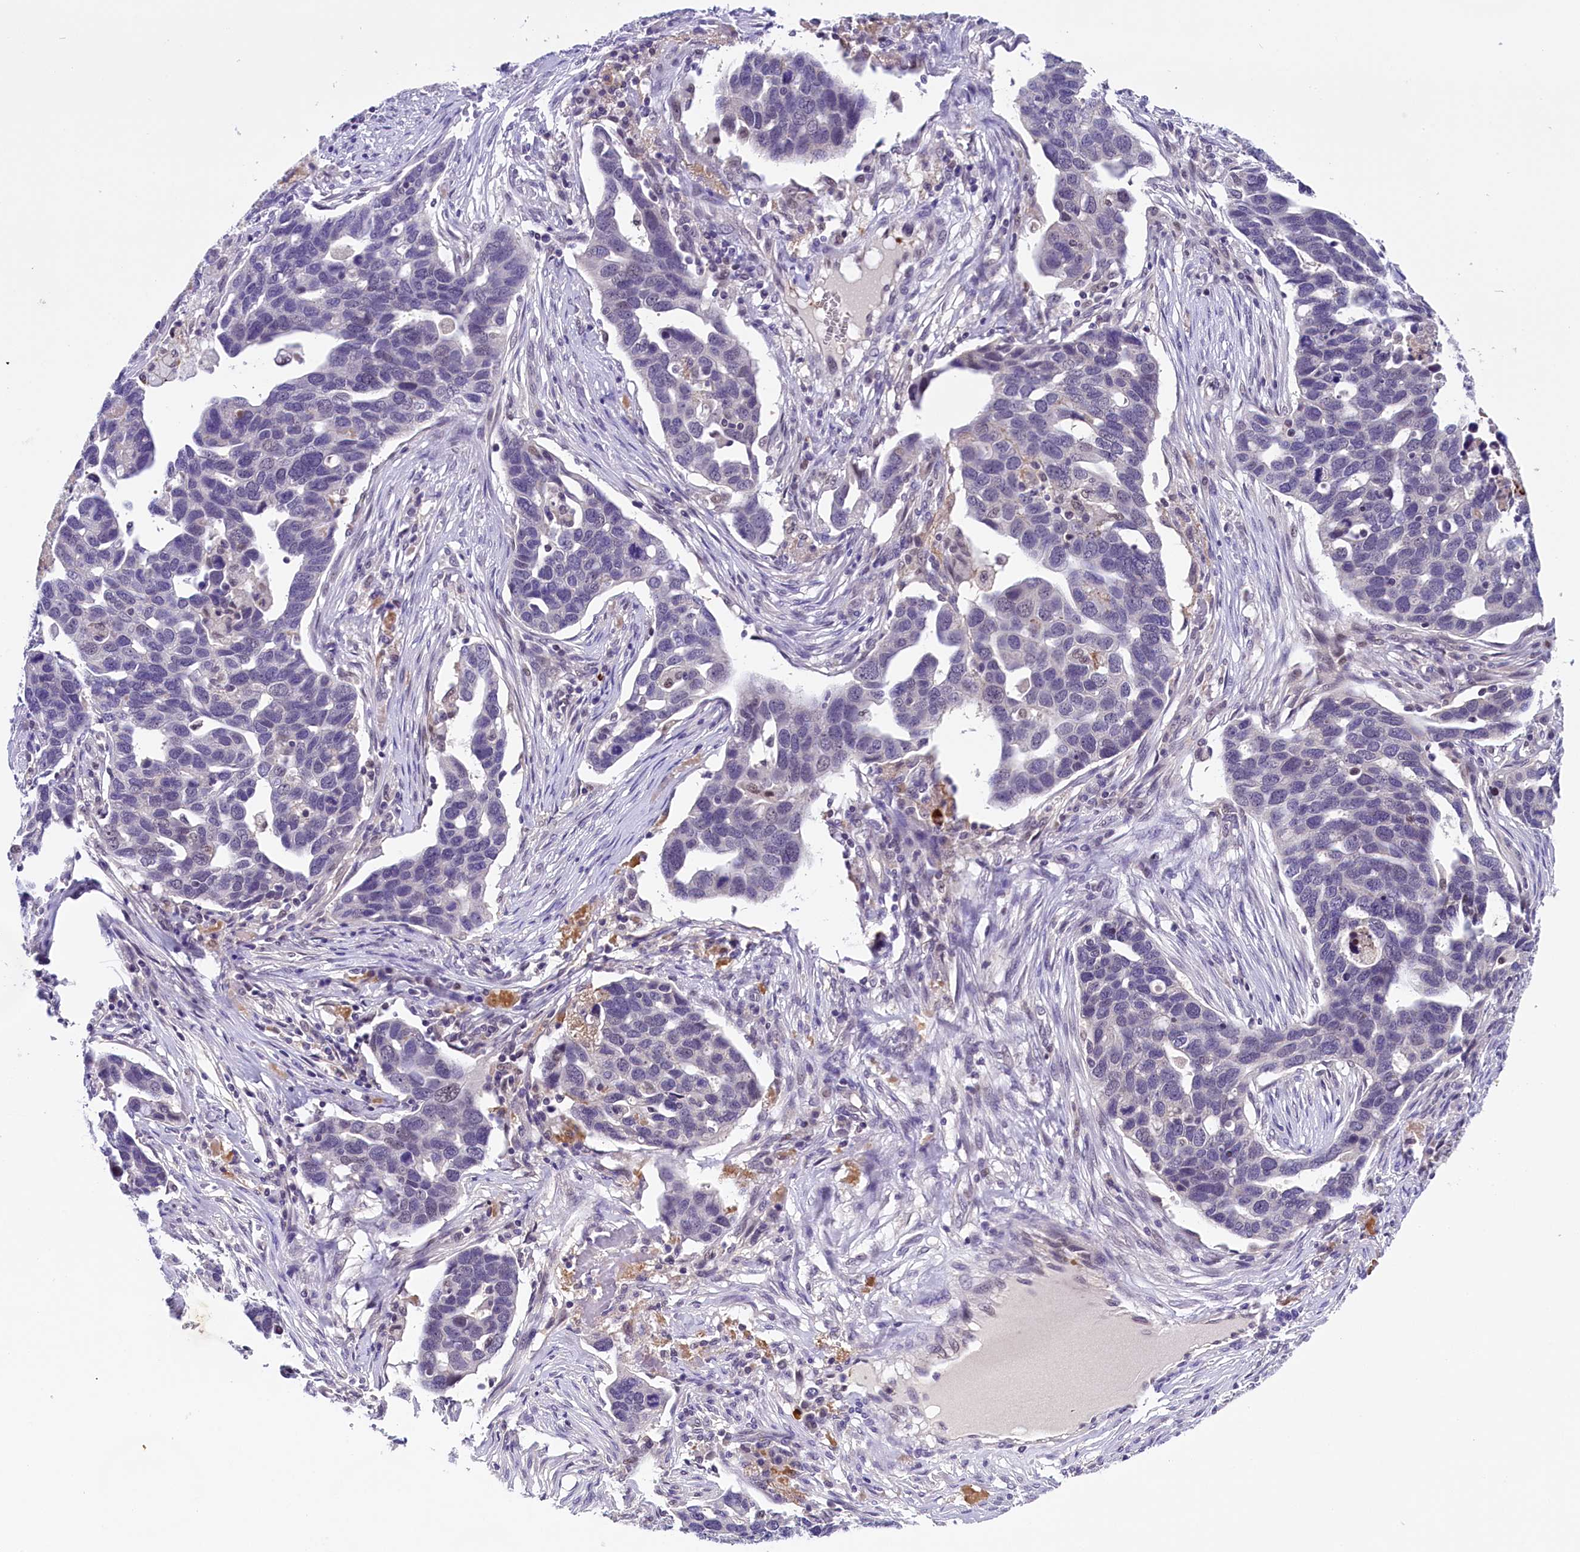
{"staining": {"intensity": "negative", "quantity": "none", "location": "none"}, "tissue": "ovarian cancer", "cell_type": "Tumor cells", "image_type": "cancer", "snomed": [{"axis": "morphology", "description": "Cystadenocarcinoma, serous, NOS"}, {"axis": "topography", "description": "Ovary"}], "caption": "An immunohistochemistry micrograph of ovarian cancer is shown. There is no staining in tumor cells of ovarian cancer.", "gene": "IQCN", "patient": {"sex": "female", "age": 54}}